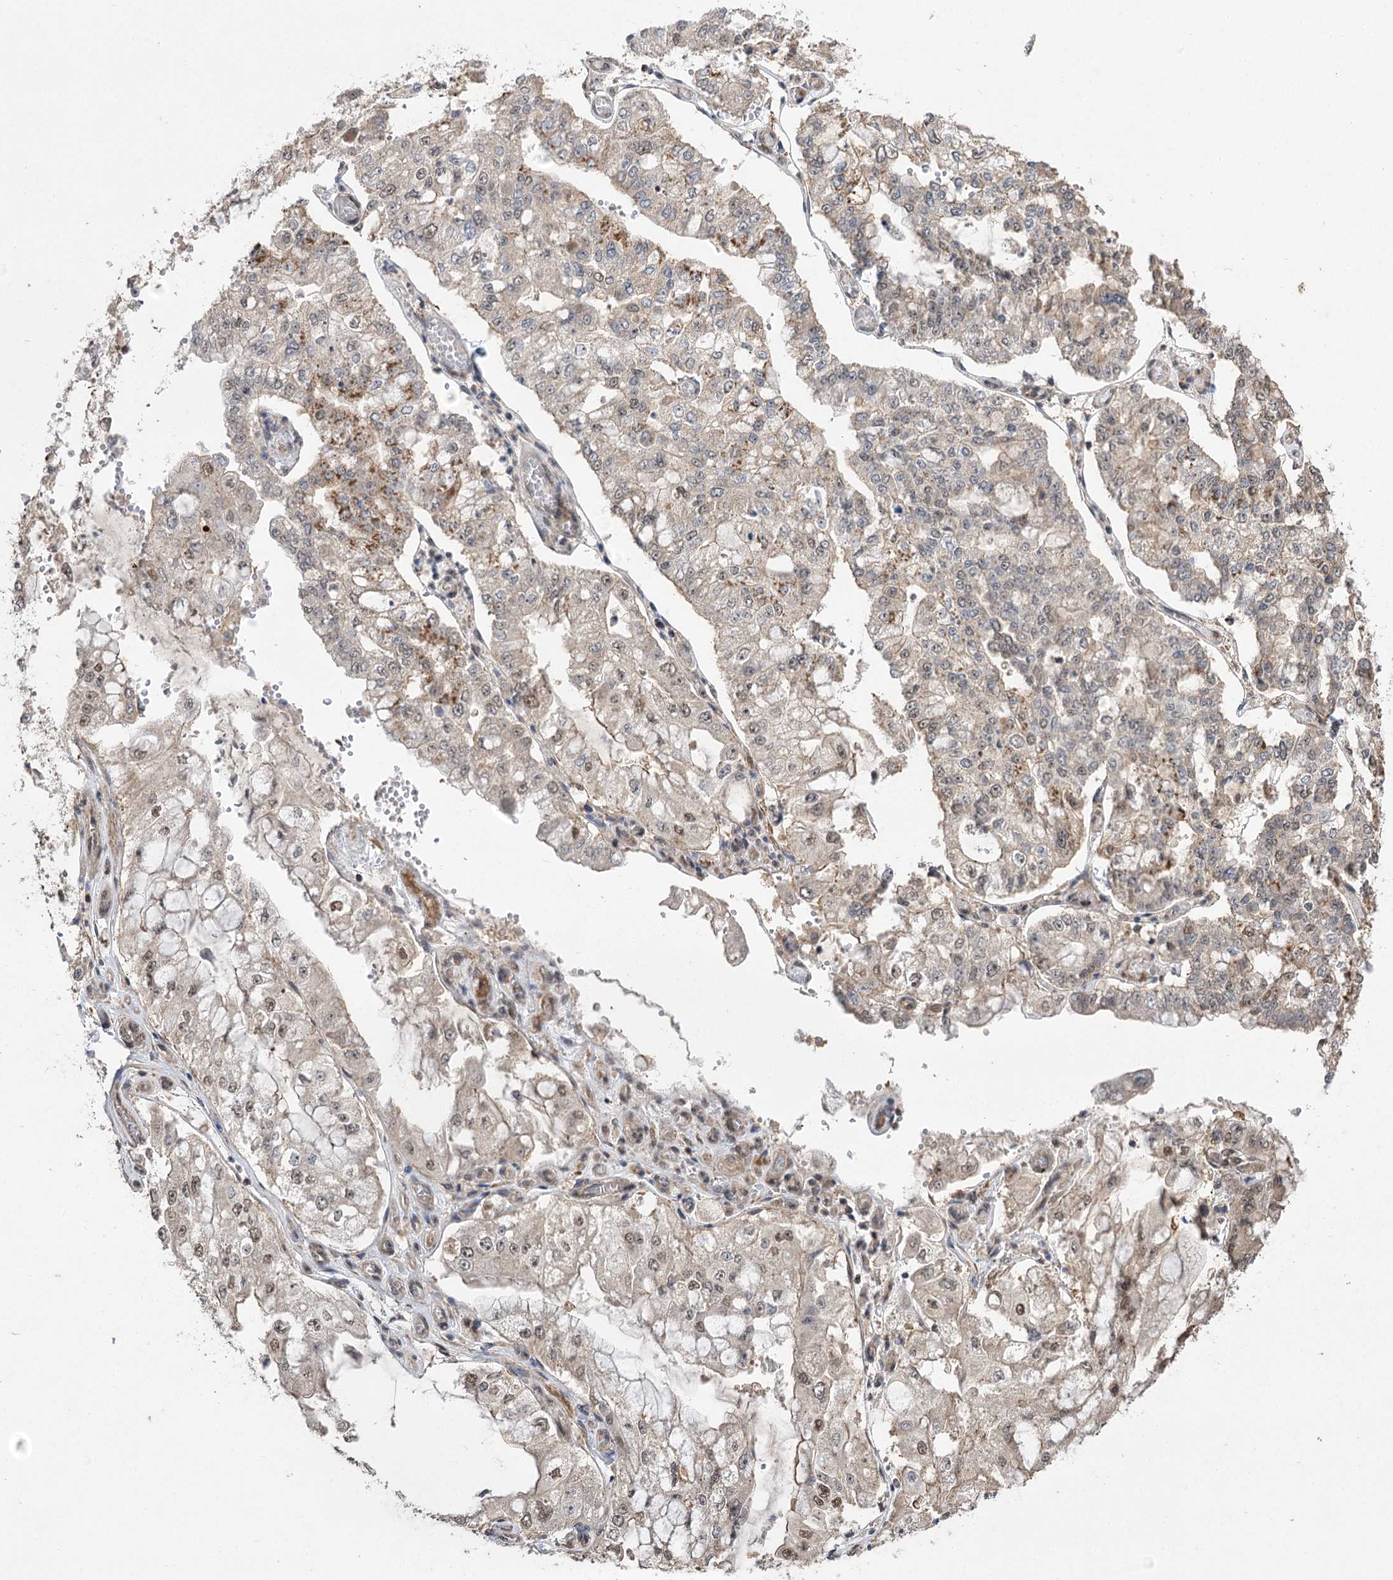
{"staining": {"intensity": "weak", "quantity": "25%-75%", "location": "cytoplasmic/membranous,nuclear"}, "tissue": "stomach cancer", "cell_type": "Tumor cells", "image_type": "cancer", "snomed": [{"axis": "morphology", "description": "Adenocarcinoma, NOS"}, {"axis": "topography", "description": "Stomach"}], "caption": "High-magnification brightfield microscopy of stomach cancer (adenocarcinoma) stained with DAB (brown) and counterstained with hematoxylin (blue). tumor cells exhibit weak cytoplasmic/membranous and nuclear positivity is seen in approximately25%-75% of cells.", "gene": "TENM2", "patient": {"sex": "male", "age": 76}}